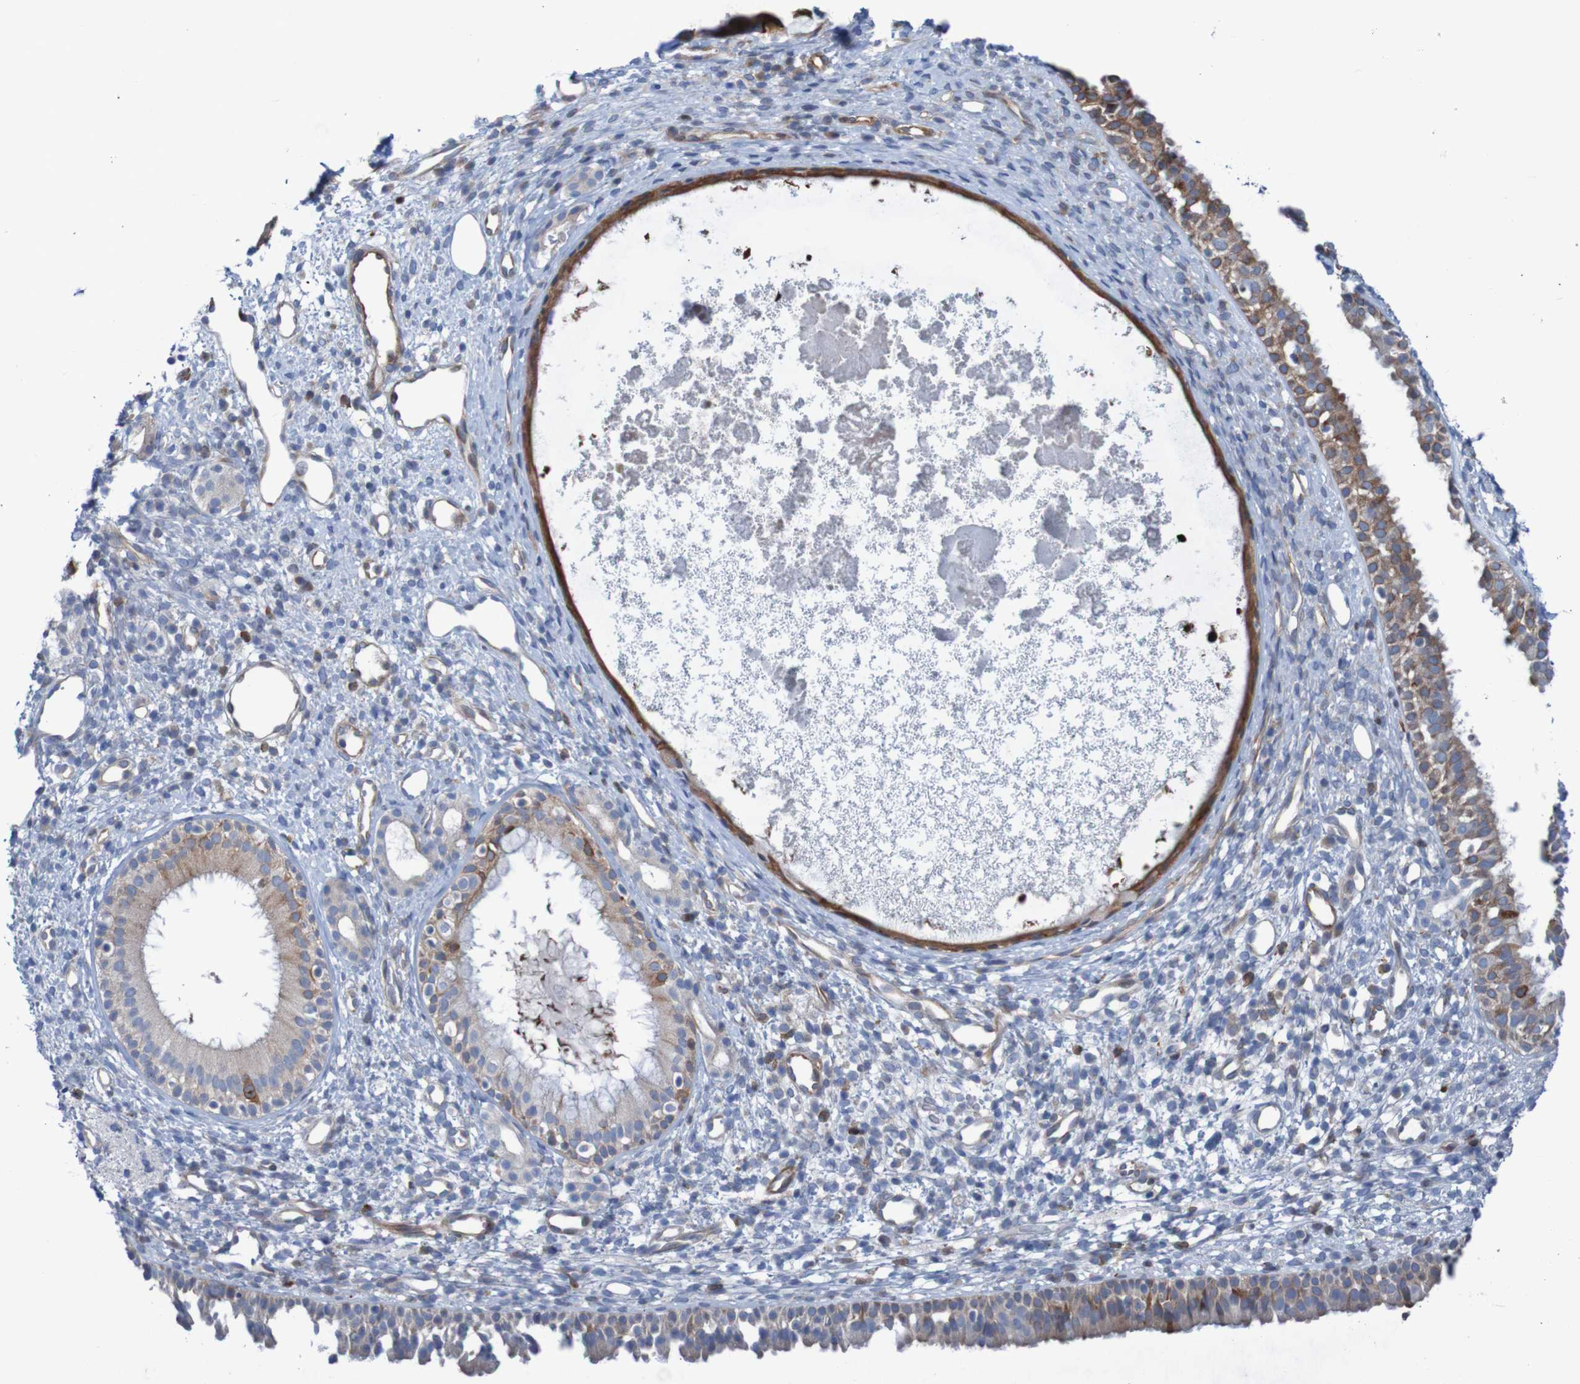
{"staining": {"intensity": "moderate", "quantity": ">75%", "location": "cytoplasmic/membranous"}, "tissue": "nasopharynx", "cell_type": "Respiratory epithelial cells", "image_type": "normal", "snomed": [{"axis": "morphology", "description": "Normal tissue, NOS"}, {"axis": "topography", "description": "Nasopharynx"}], "caption": "Immunohistochemistry (IHC) (DAB) staining of benign human nasopharynx shows moderate cytoplasmic/membranous protein positivity in about >75% of respiratory epithelial cells.", "gene": "ANGPT4", "patient": {"sex": "male", "age": 22}}